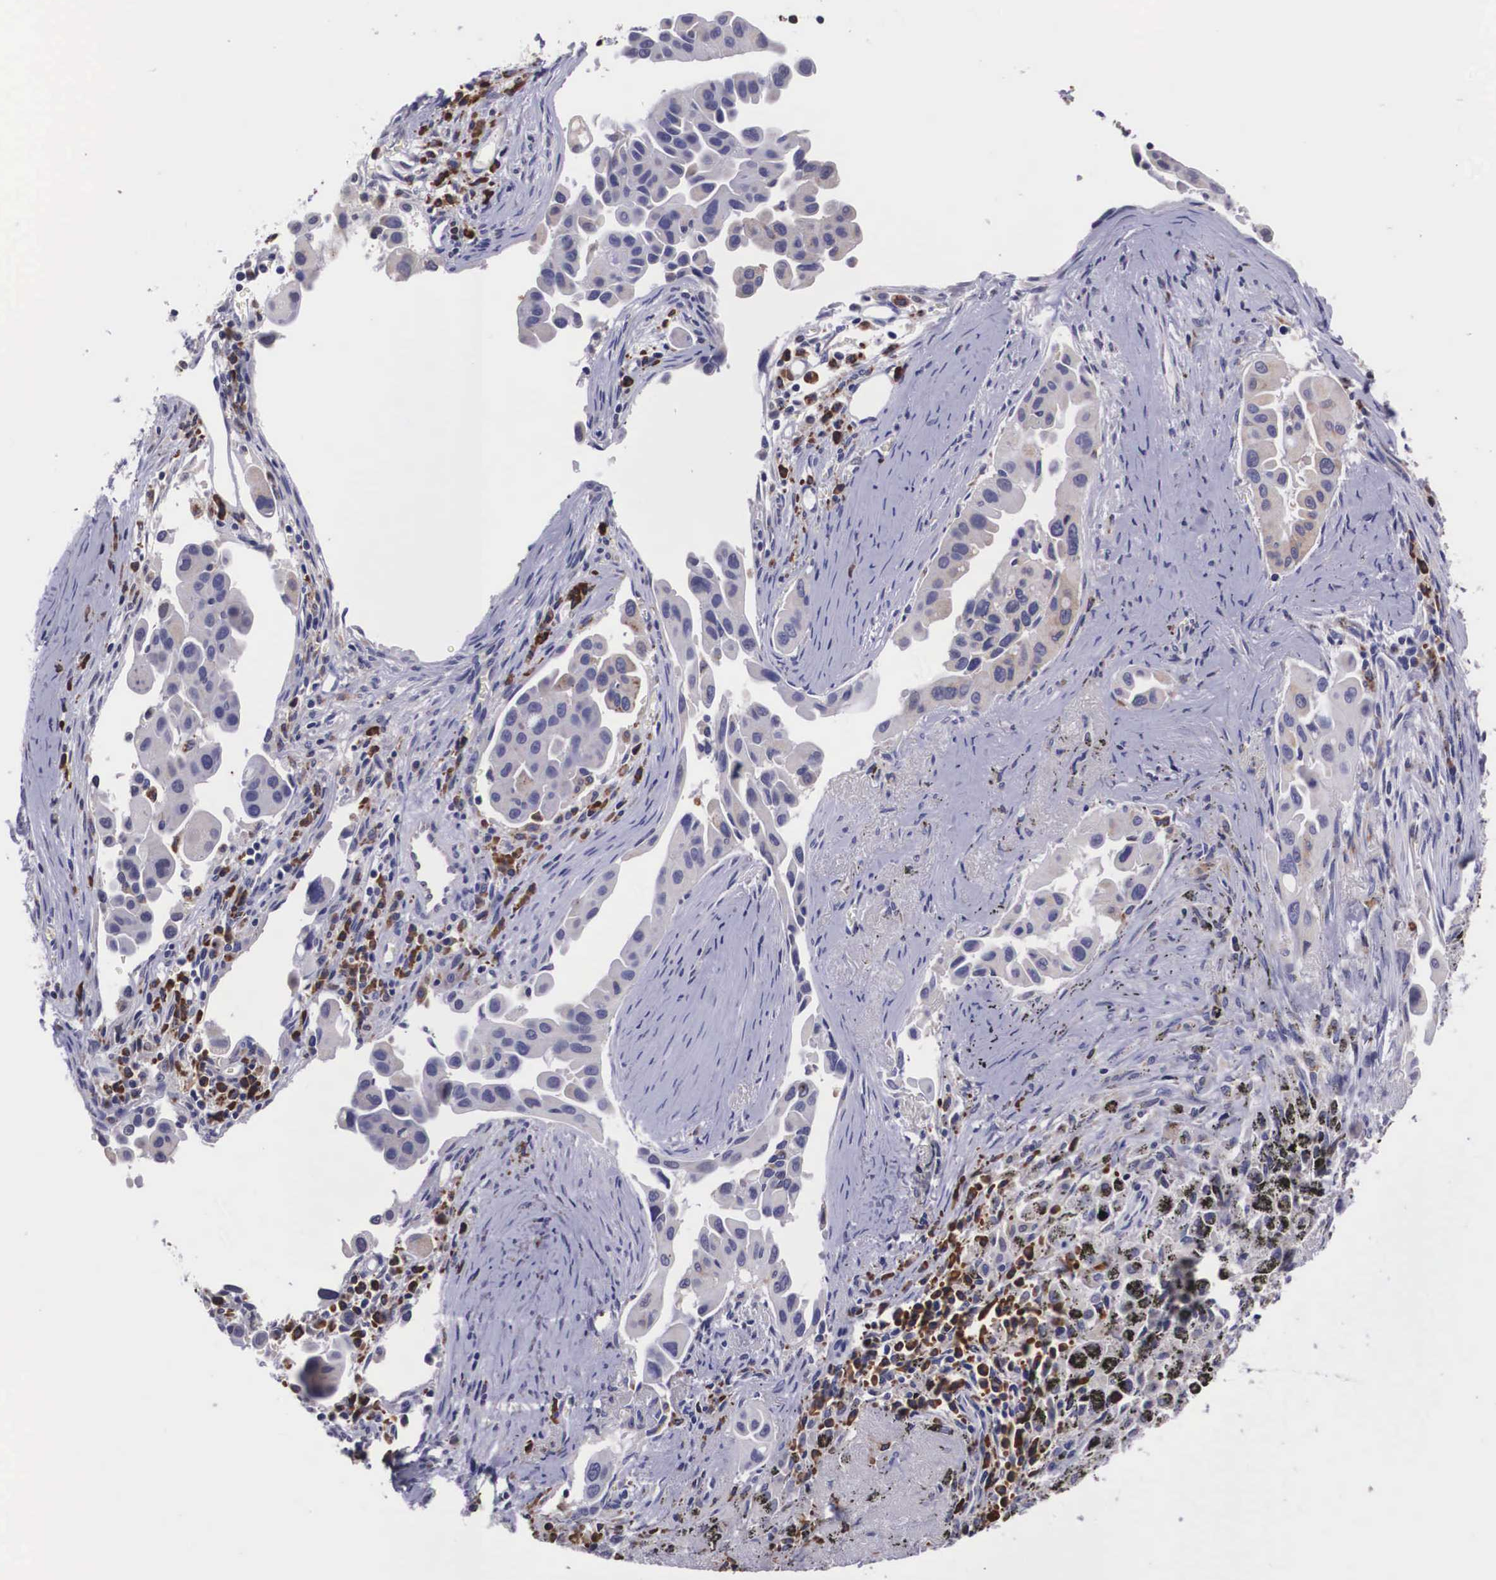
{"staining": {"intensity": "weak", "quantity": "25%-75%", "location": "cytoplasmic/membranous"}, "tissue": "lung cancer", "cell_type": "Tumor cells", "image_type": "cancer", "snomed": [{"axis": "morphology", "description": "Adenocarcinoma, NOS"}, {"axis": "topography", "description": "Lung"}], "caption": "This is an image of immunohistochemistry staining of lung cancer, which shows weak positivity in the cytoplasmic/membranous of tumor cells.", "gene": "CRELD2", "patient": {"sex": "male", "age": 68}}